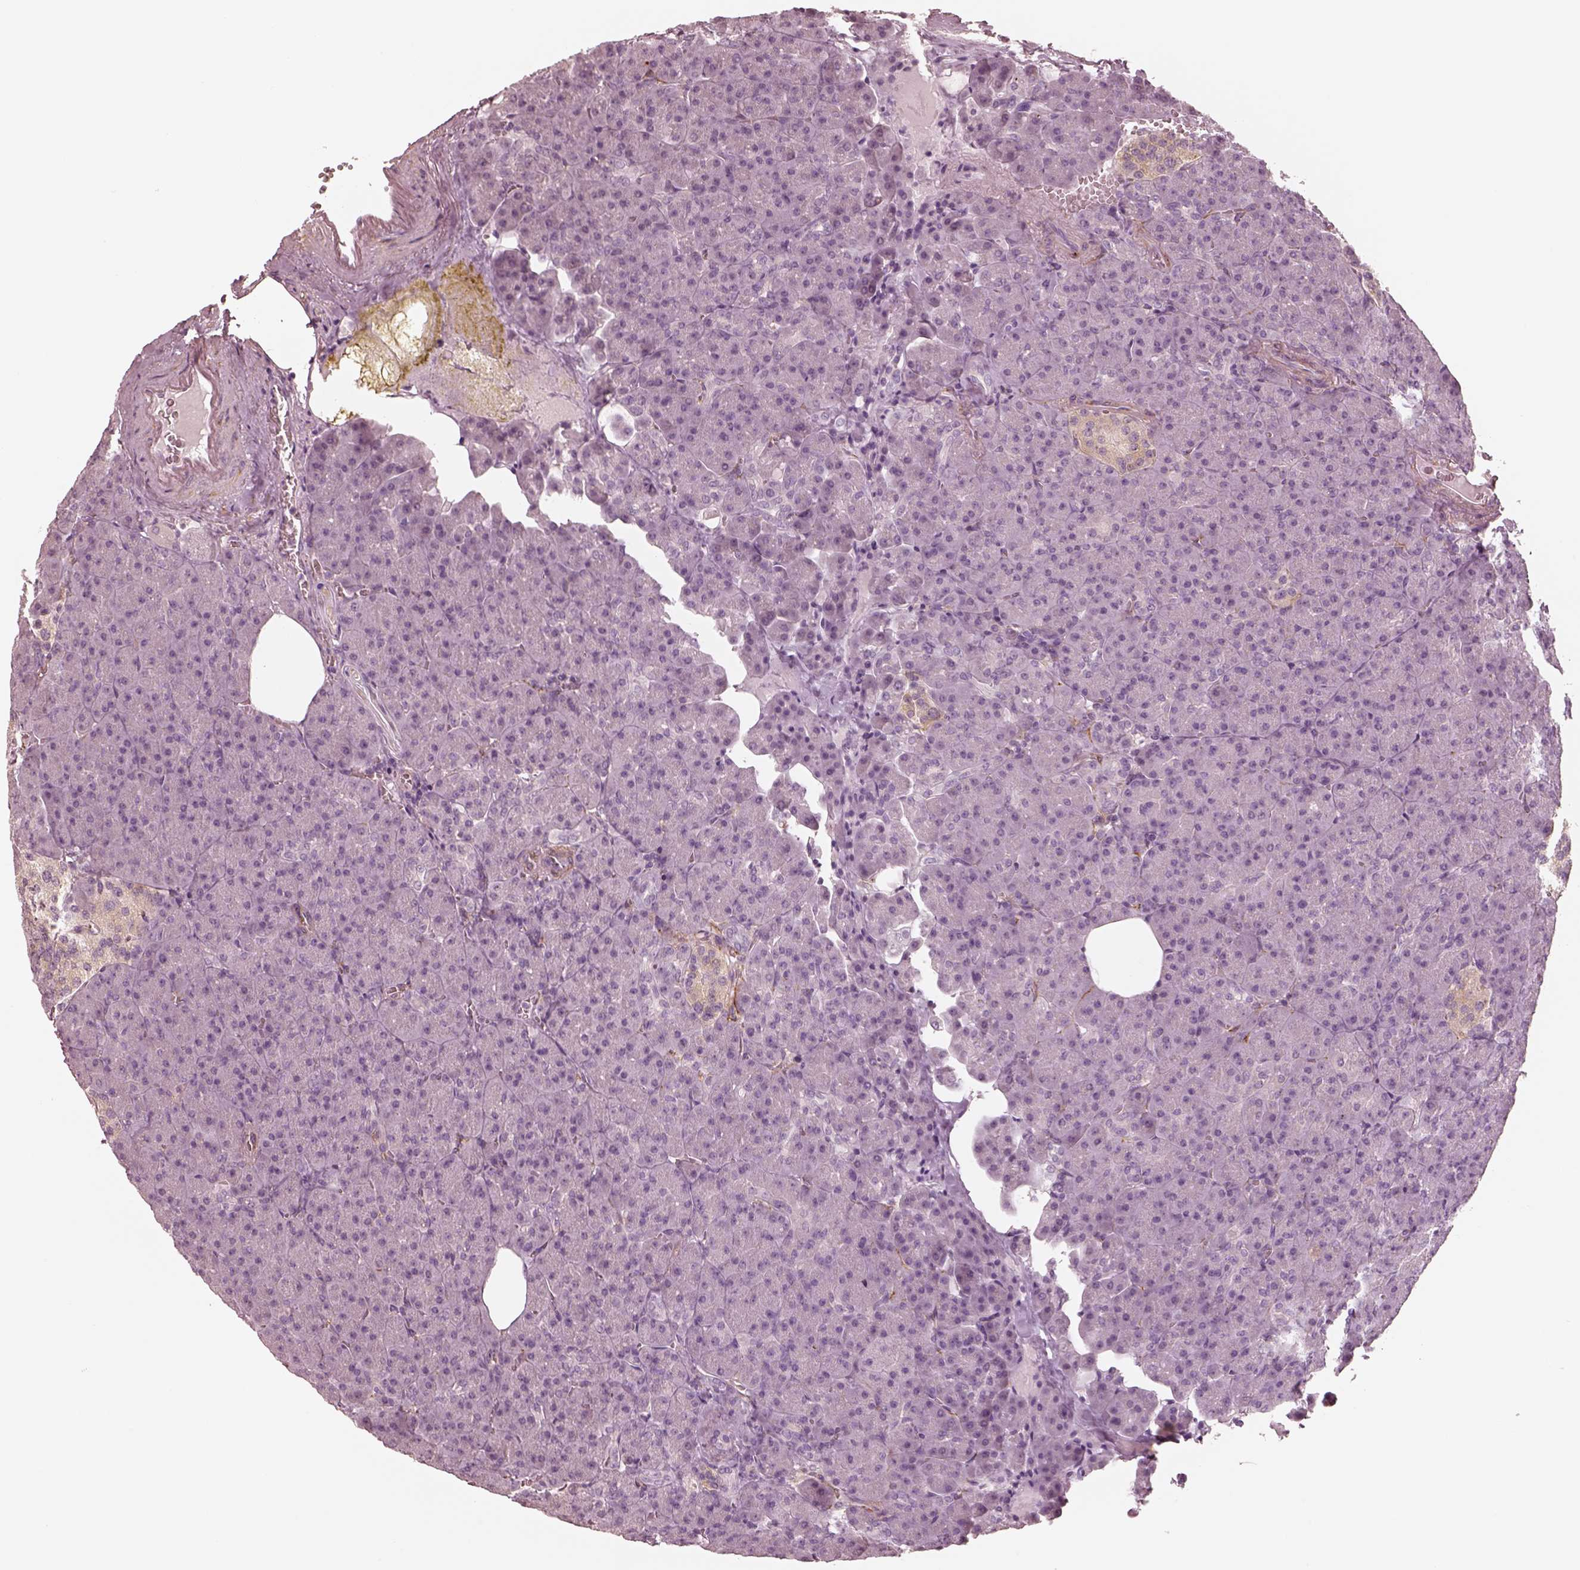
{"staining": {"intensity": "negative", "quantity": "none", "location": "none"}, "tissue": "pancreas", "cell_type": "Exocrine glandular cells", "image_type": "normal", "snomed": [{"axis": "morphology", "description": "Normal tissue, NOS"}, {"axis": "topography", "description": "Pancreas"}], "caption": "The photomicrograph shows no staining of exocrine glandular cells in benign pancreas.", "gene": "DNAAF9", "patient": {"sex": "female", "age": 74}}